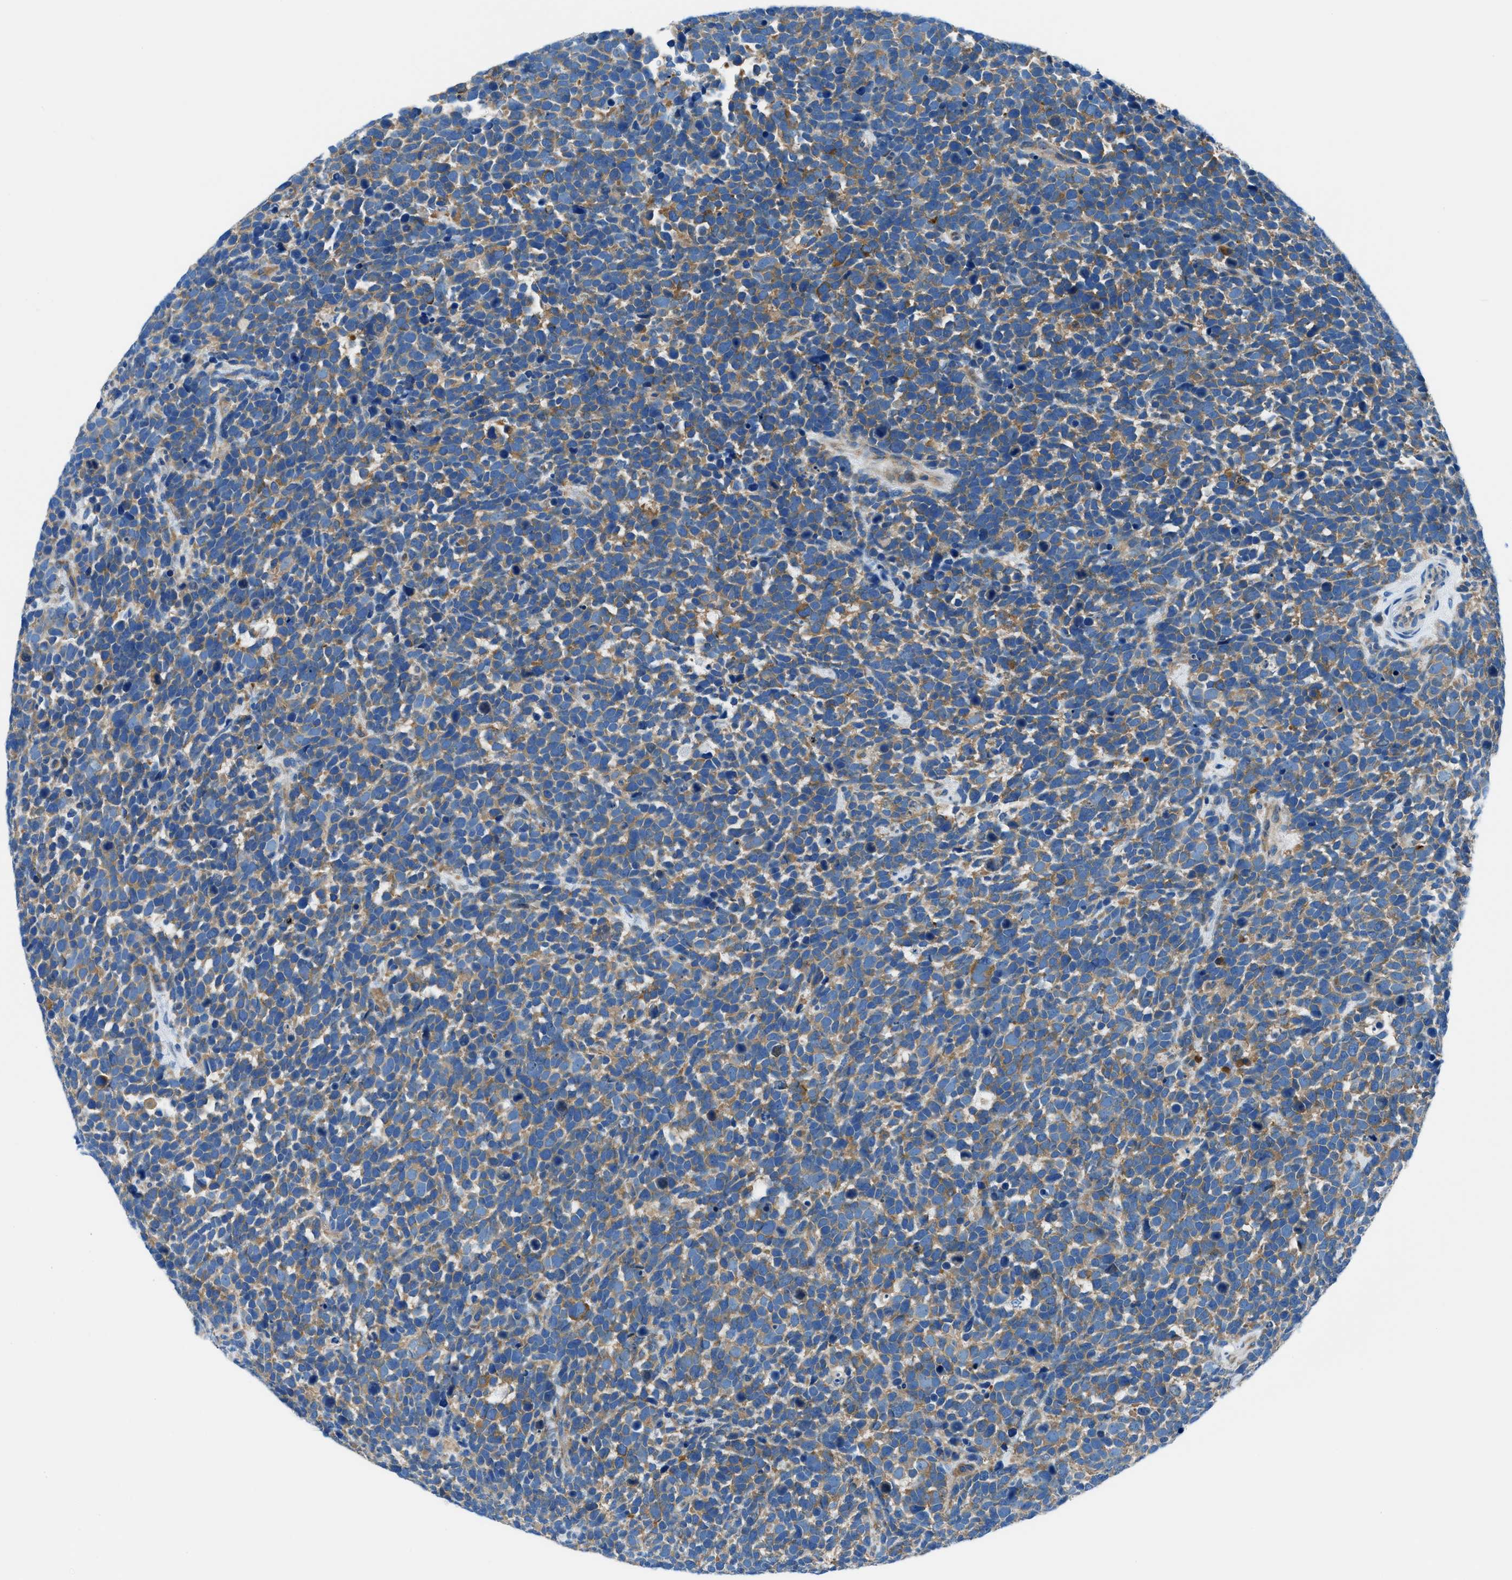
{"staining": {"intensity": "moderate", "quantity": "25%-75%", "location": "cytoplasmic/membranous"}, "tissue": "urothelial cancer", "cell_type": "Tumor cells", "image_type": "cancer", "snomed": [{"axis": "morphology", "description": "Urothelial carcinoma, High grade"}, {"axis": "topography", "description": "Urinary bladder"}], "caption": "The immunohistochemical stain labels moderate cytoplasmic/membranous positivity in tumor cells of urothelial cancer tissue.", "gene": "SARS1", "patient": {"sex": "female", "age": 82}}